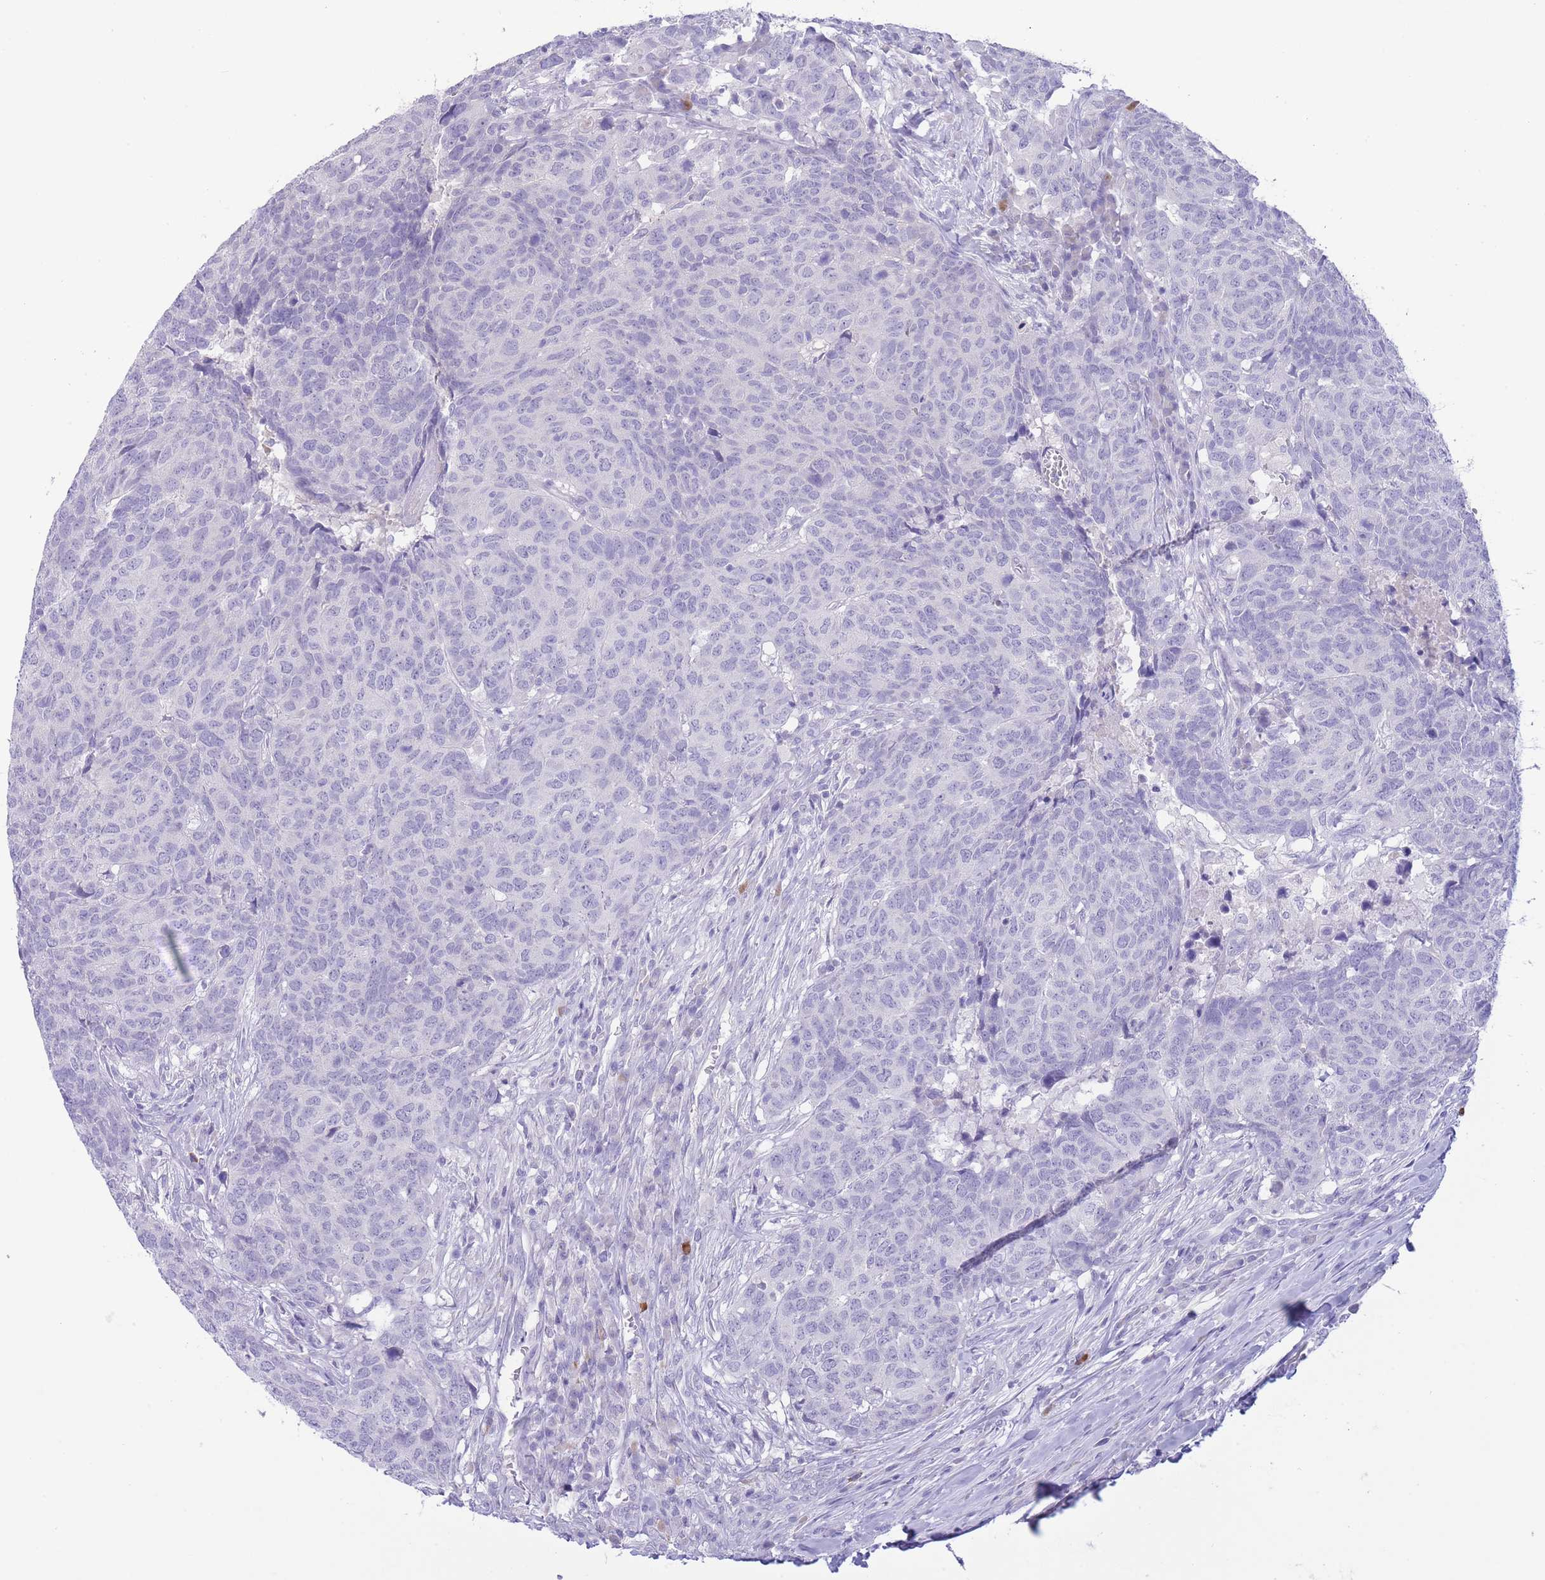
{"staining": {"intensity": "negative", "quantity": "none", "location": "none"}, "tissue": "head and neck cancer", "cell_type": "Tumor cells", "image_type": "cancer", "snomed": [{"axis": "morphology", "description": "Normal tissue, NOS"}, {"axis": "morphology", "description": "Squamous cell carcinoma, NOS"}, {"axis": "topography", "description": "Skeletal muscle"}, {"axis": "topography", "description": "Vascular tissue"}, {"axis": "topography", "description": "Peripheral nerve tissue"}, {"axis": "topography", "description": "Head-Neck"}], "caption": "Immunohistochemistry histopathology image of human squamous cell carcinoma (head and neck) stained for a protein (brown), which reveals no staining in tumor cells.", "gene": "ASAP3", "patient": {"sex": "male", "age": 66}}